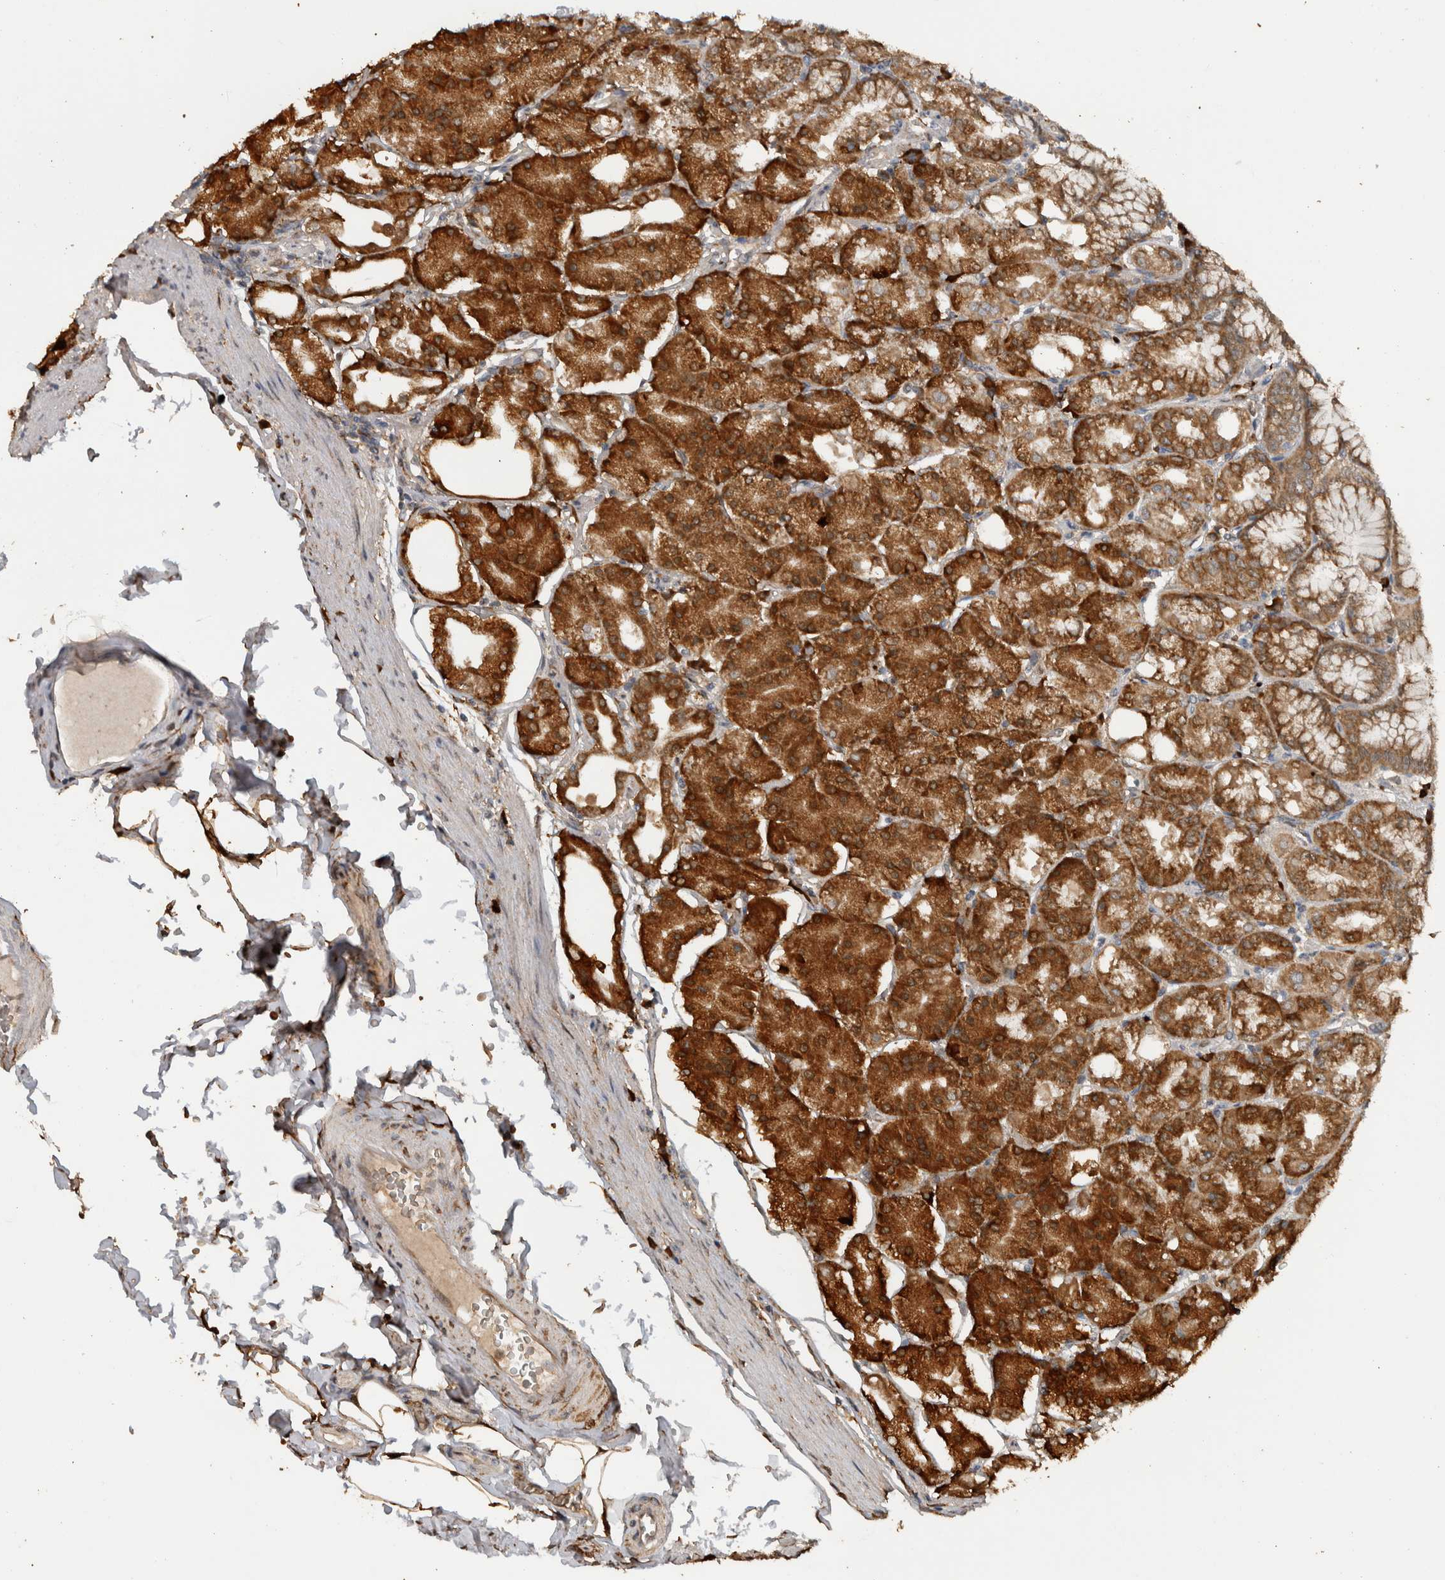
{"staining": {"intensity": "strong", "quantity": ">75%", "location": "cytoplasmic/membranous"}, "tissue": "stomach", "cell_type": "Glandular cells", "image_type": "normal", "snomed": [{"axis": "morphology", "description": "Normal tissue, NOS"}, {"axis": "topography", "description": "Stomach, lower"}], "caption": "Stomach stained with immunohistochemistry (IHC) displays strong cytoplasmic/membranous expression in about >75% of glandular cells.", "gene": "ADGRL3", "patient": {"sex": "male", "age": 71}}